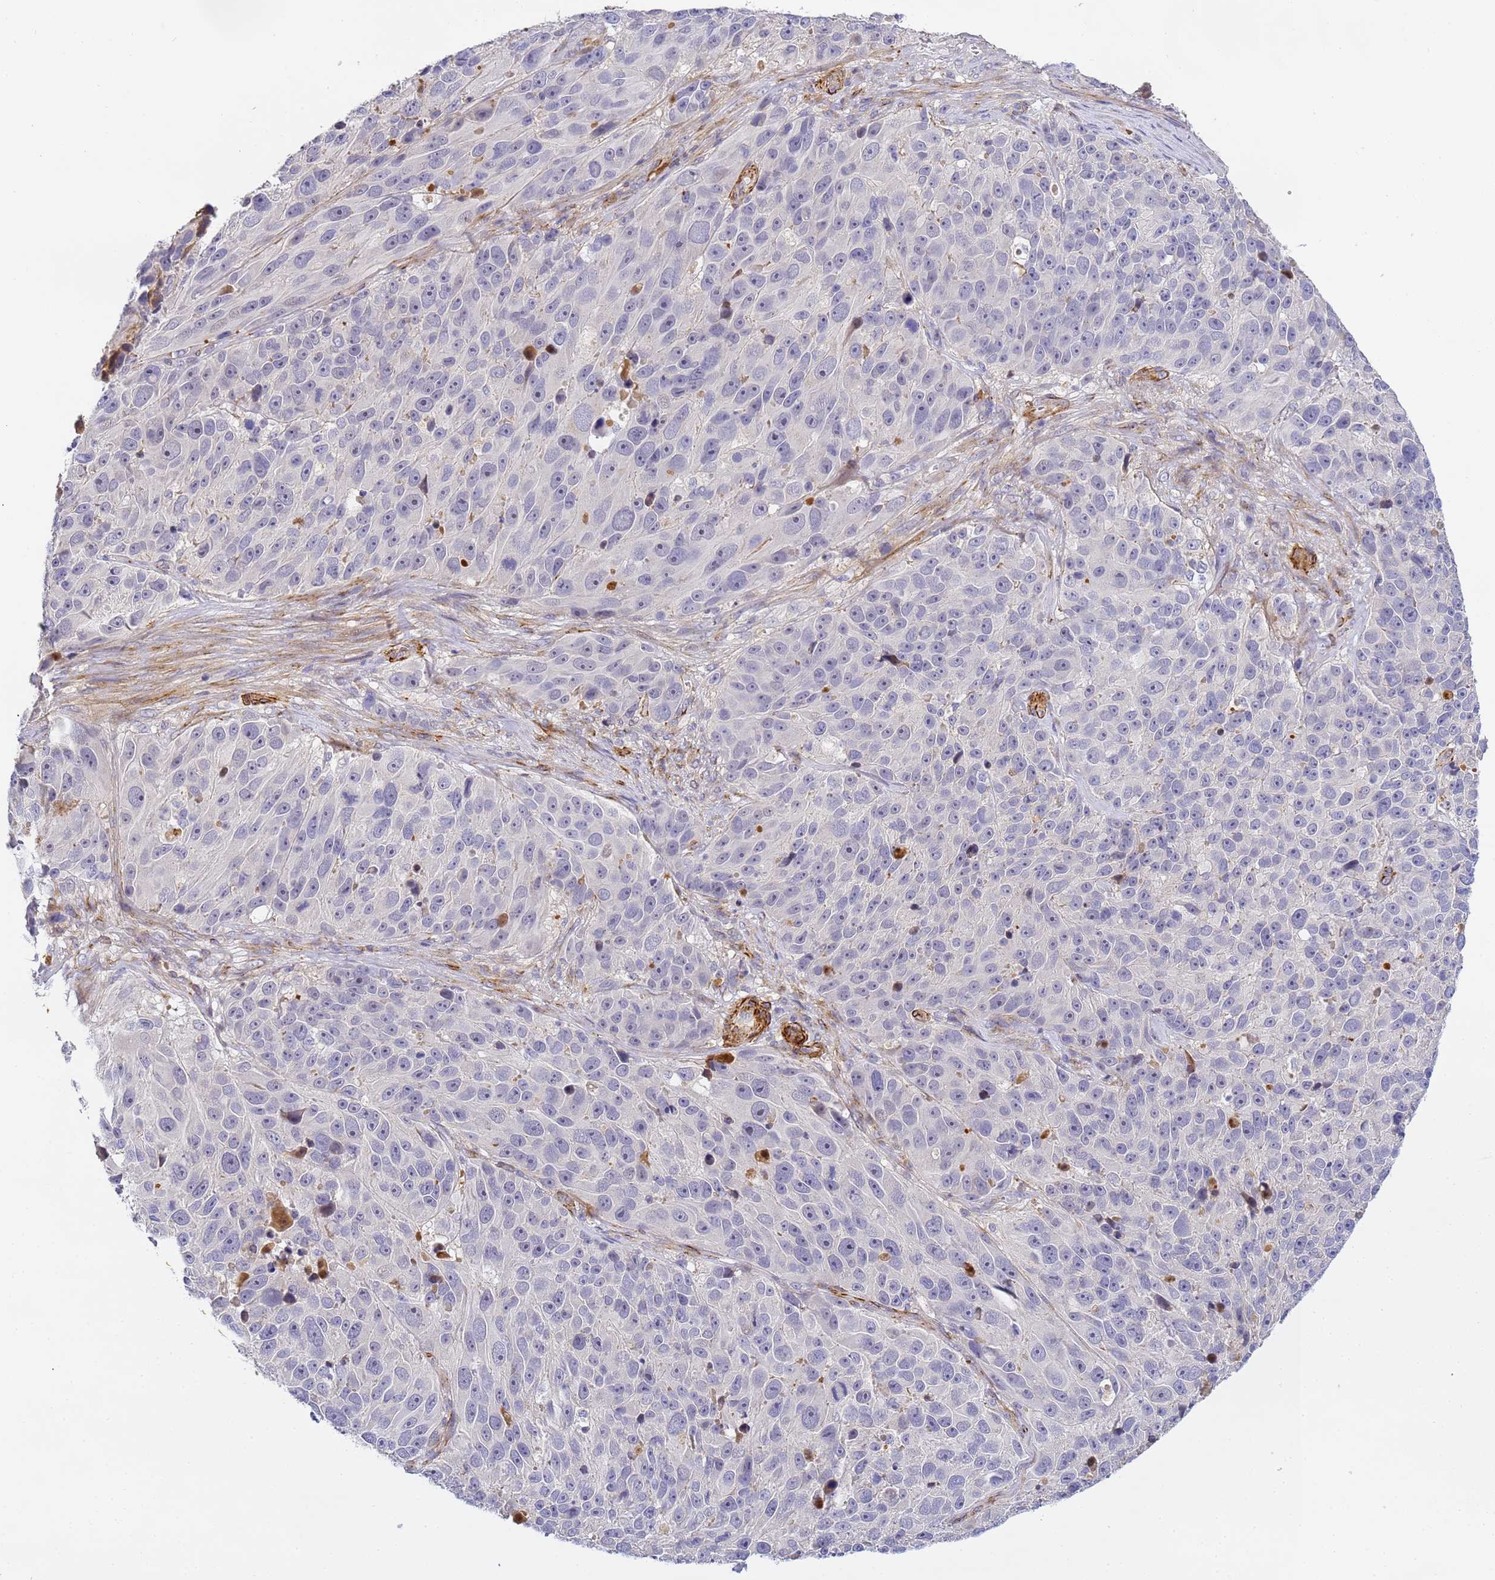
{"staining": {"intensity": "negative", "quantity": "none", "location": "none"}, "tissue": "melanoma", "cell_type": "Tumor cells", "image_type": "cancer", "snomed": [{"axis": "morphology", "description": "Malignant melanoma, NOS"}, {"axis": "topography", "description": "Skin"}], "caption": "A histopathology image of melanoma stained for a protein demonstrates no brown staining in tumor cells.", "gene": "CFH", "patient": {"sex": "male", "age": 84}}